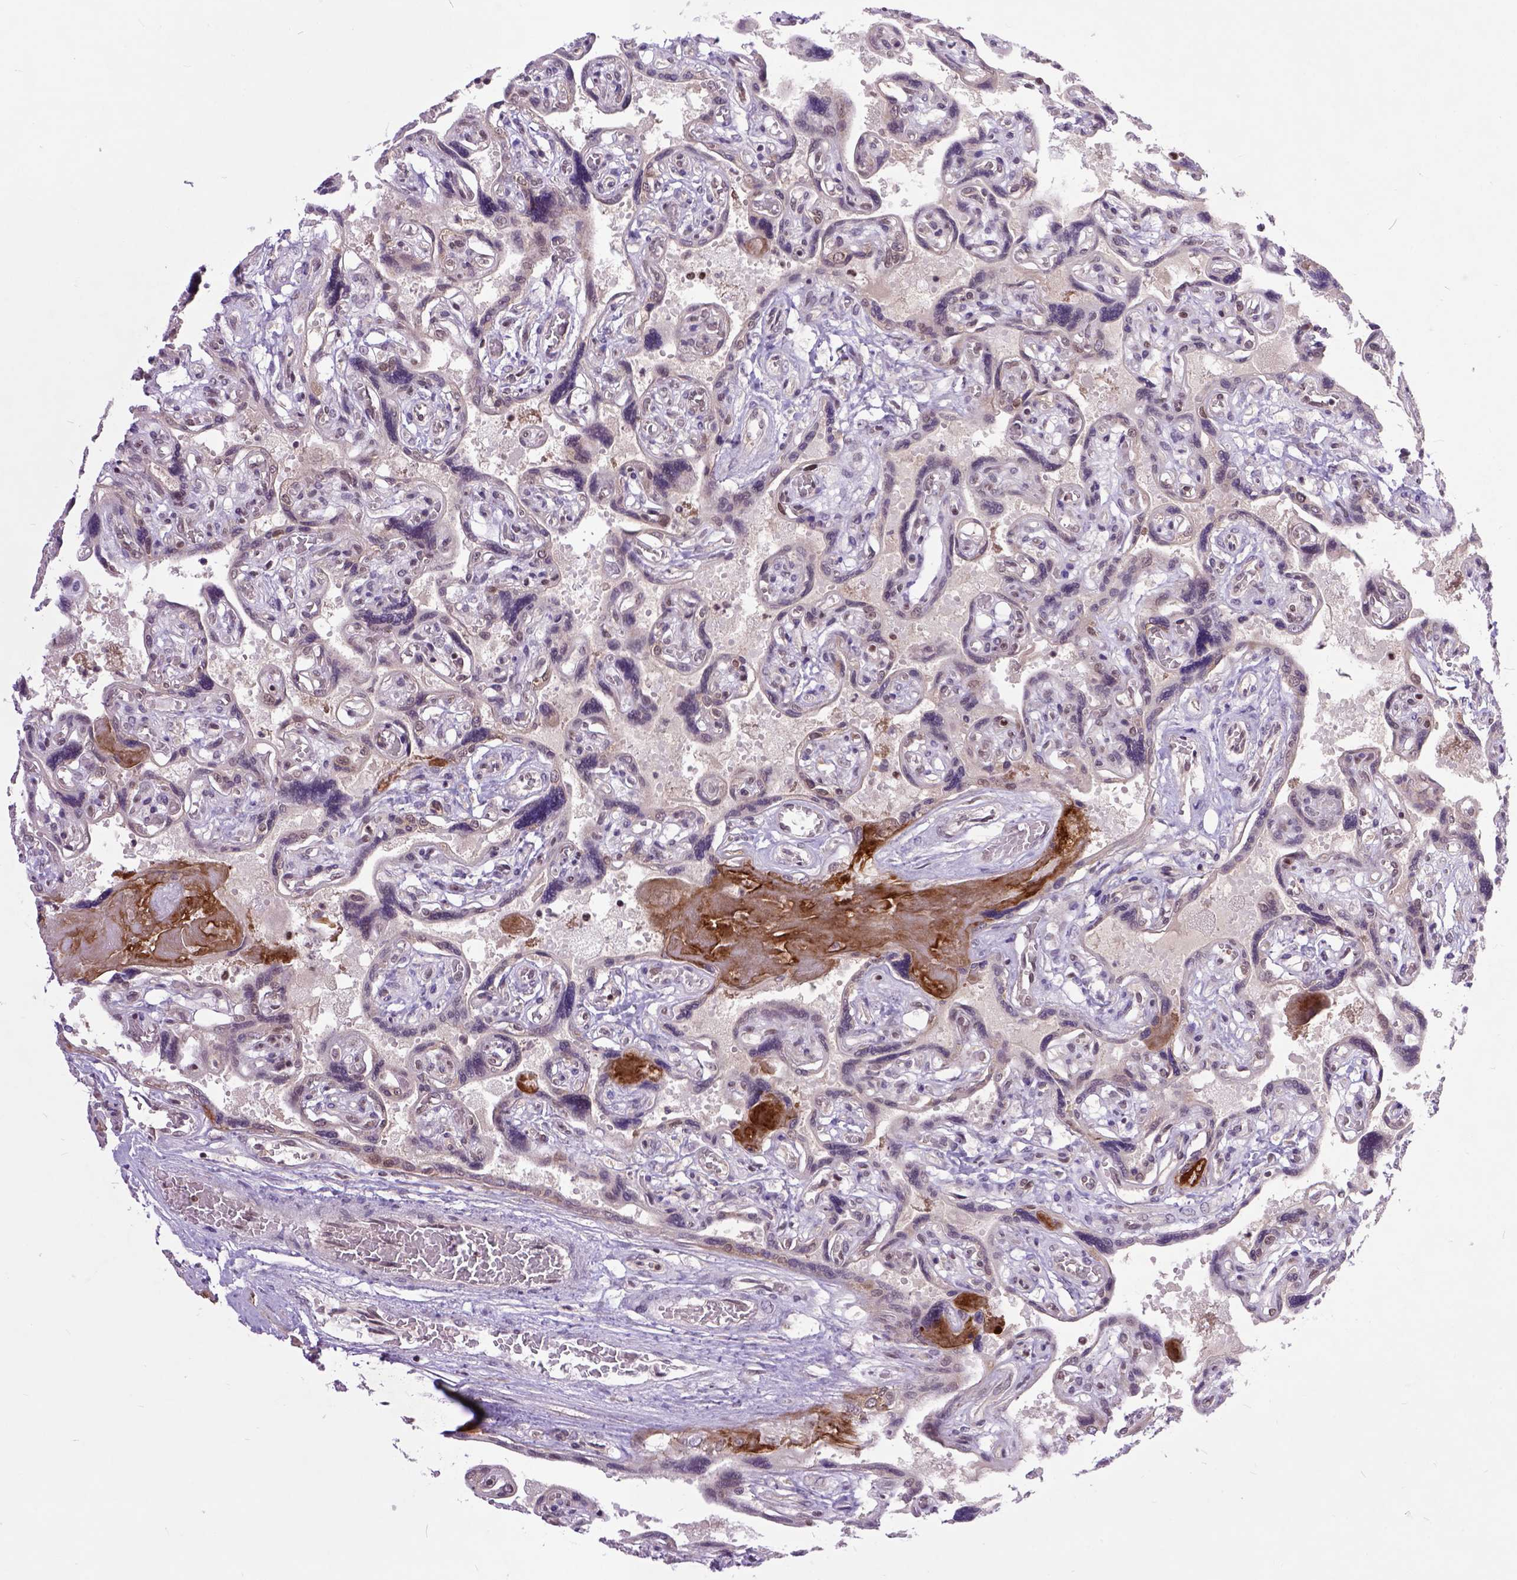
{"staining": {"intensity": "negative", "quantity": "none", "location": "none"}, "tissue": "placenta", "cell_type": "Decidual cells", "image_type": "normal", "snomed": [{"axis": "morphology", "description": "Normal tissue, NOS"}, {"axis": "topography", "description": "Placenta"}], "caption": "DAB immunohistochemical staining of normal placenta displays no significant staining in decidual cells.", "gene": "RCC2", "patient": {"sex": "female", "age": 32}}